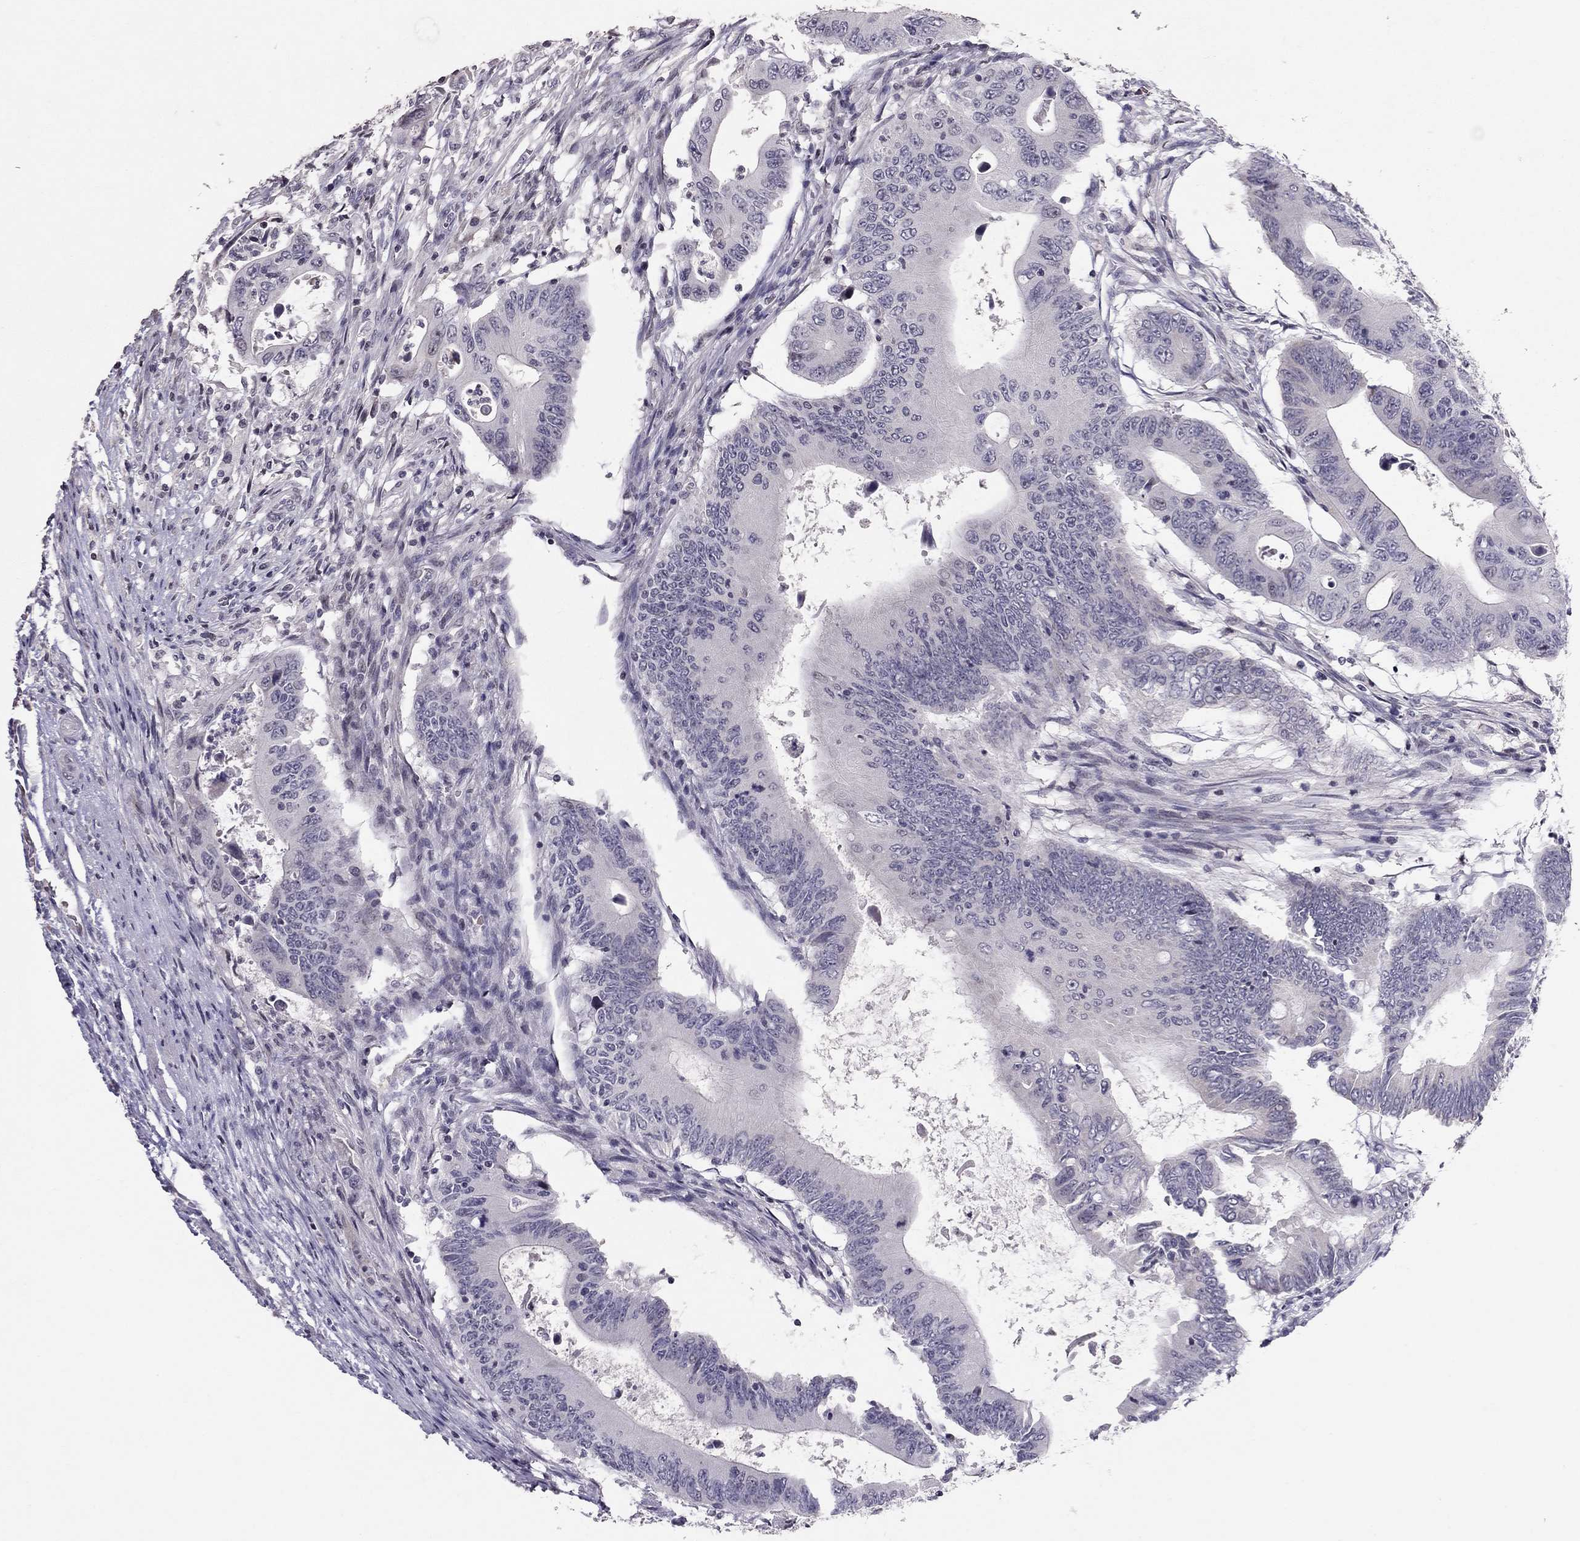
{"staining": {"intensity": "negative", "quantity": "none", "location": "none"}, "tissue": "colorectal cancer", "cell_type": "Tumor cells", "image_type": "cancer", "snomed": [{"axis": "morphology", "description": "Adenocarcinoma, NOS"}, {"axis": "topography", "description": "Colon"}], "caption": "Tumor cells are negative for protein expression in human colorectal cancer (adenocarcinoma).", "gene": "TSHB", "patient": {"sex": "female", "age": 90}}